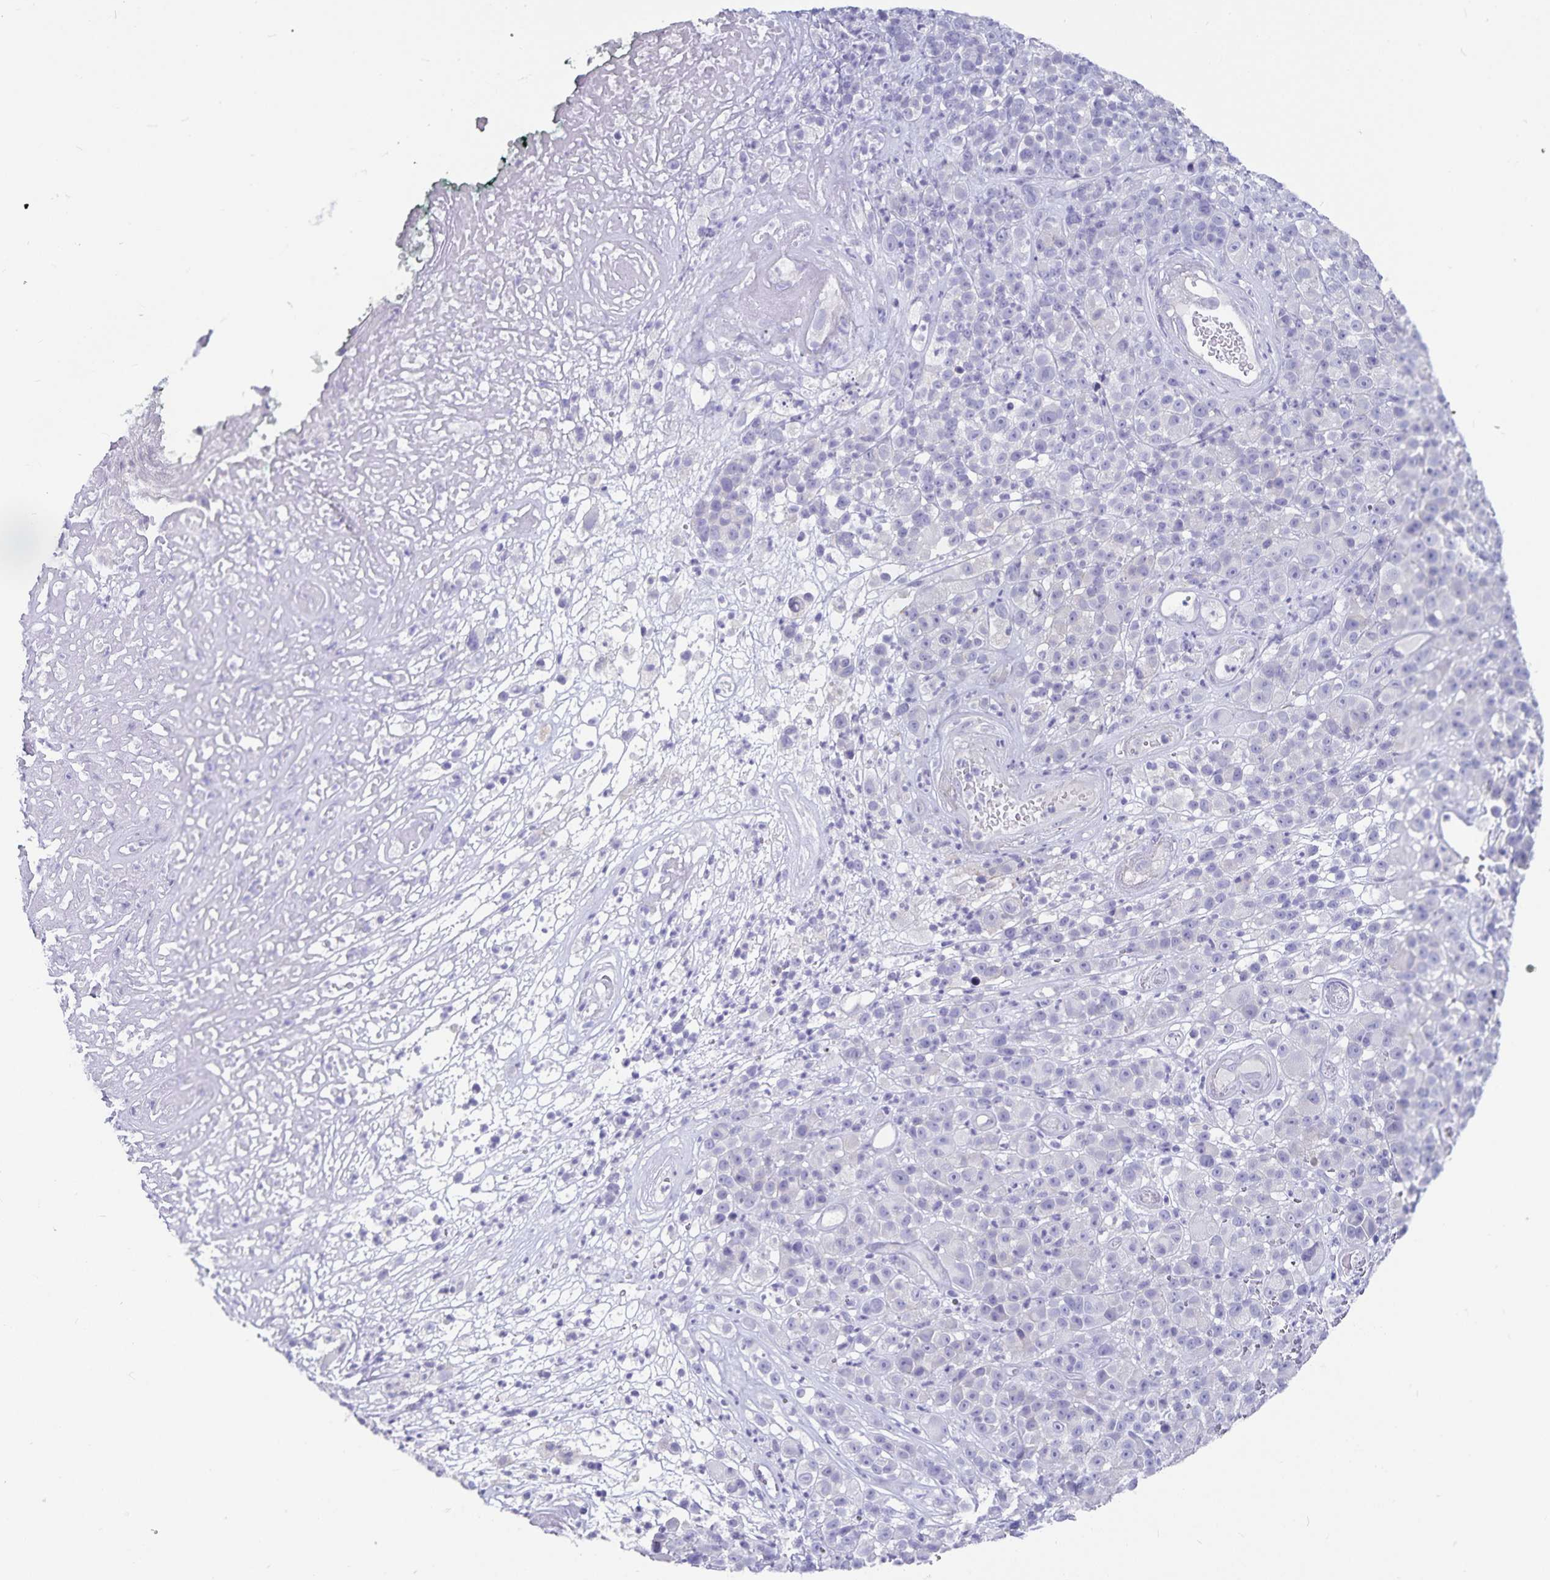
{"staining": {"intensity": "negative", "quantity": "none", "location": "none"}, "tissue": "melanoma", "cell_type": "Tumor cells", "image_type": "cancer", "snomed": [{"axis": "morphology", "description": "Malignant melanoma, NOS"}, {"axis": "topography", "description": "Skin"}, {"axis": "topography", "description": "Skin of back"}], "caption": "IHC histopathology image of human malignant melanoma stained for a protein (brown), which displays no positivity in tumor cells. (DAB (3,3'-diaminobenzidine) immunohistochemistry, high magnification).", "gene": "PLAC1", "patient": {"sex": "male", "age": 91}}